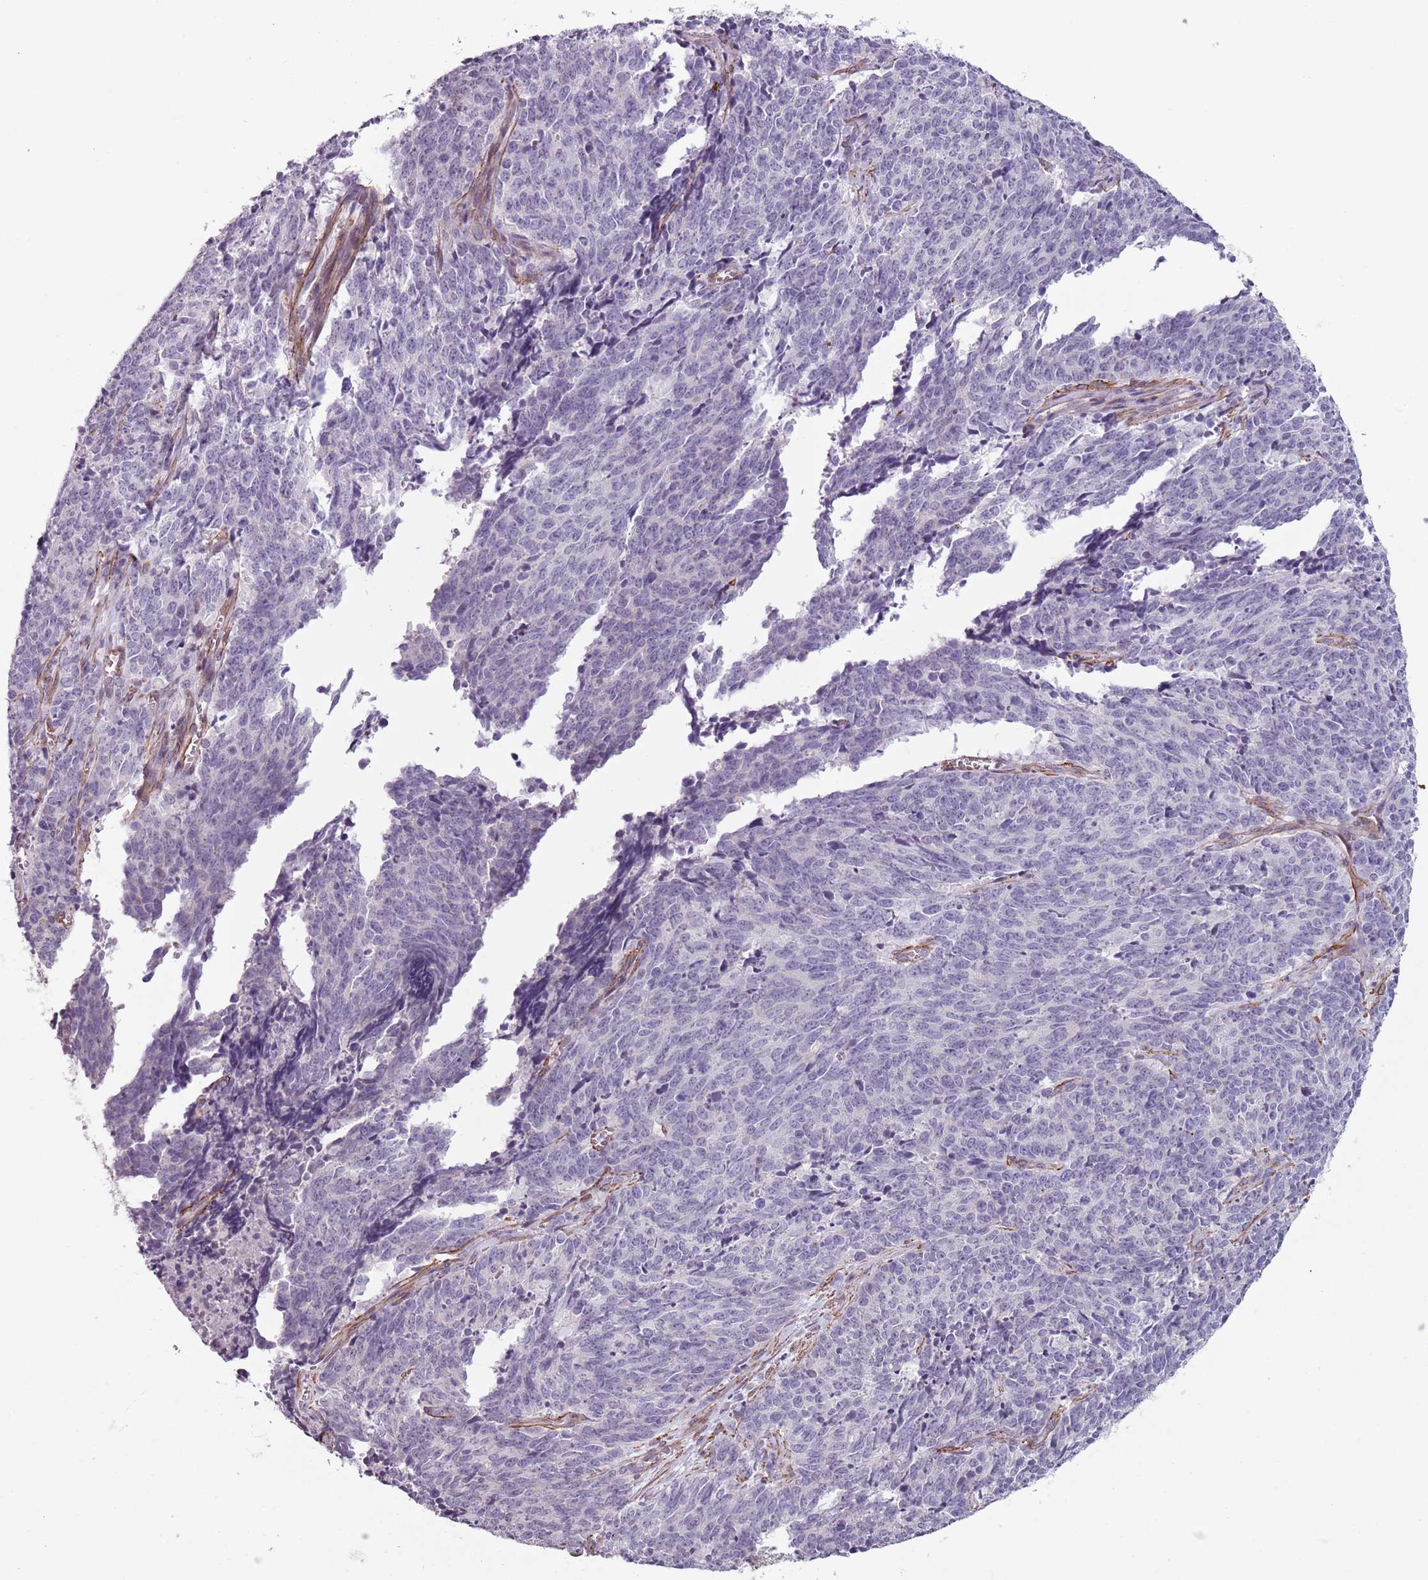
{"staining": {"intensity": "negative", "quantity": "none", "location": "none"}, "tissue": "cervical cancer", "cell_type": "Tumor cells", "image_type": "cancer", "snomed": [{"axis": "morphology", "description": "Squamous cell carcinoma, NOS"}, {"axis": "topography", "description": "Cervix"}], "caption": "DAB (3,3'-diaminobenzidine) immunohistochemical staining of cervical squamous cell carcinoma exhibits no significant expression in tumor cells.", "gene": "TMC4", "patient": {"sex": "female", "age": 29}}